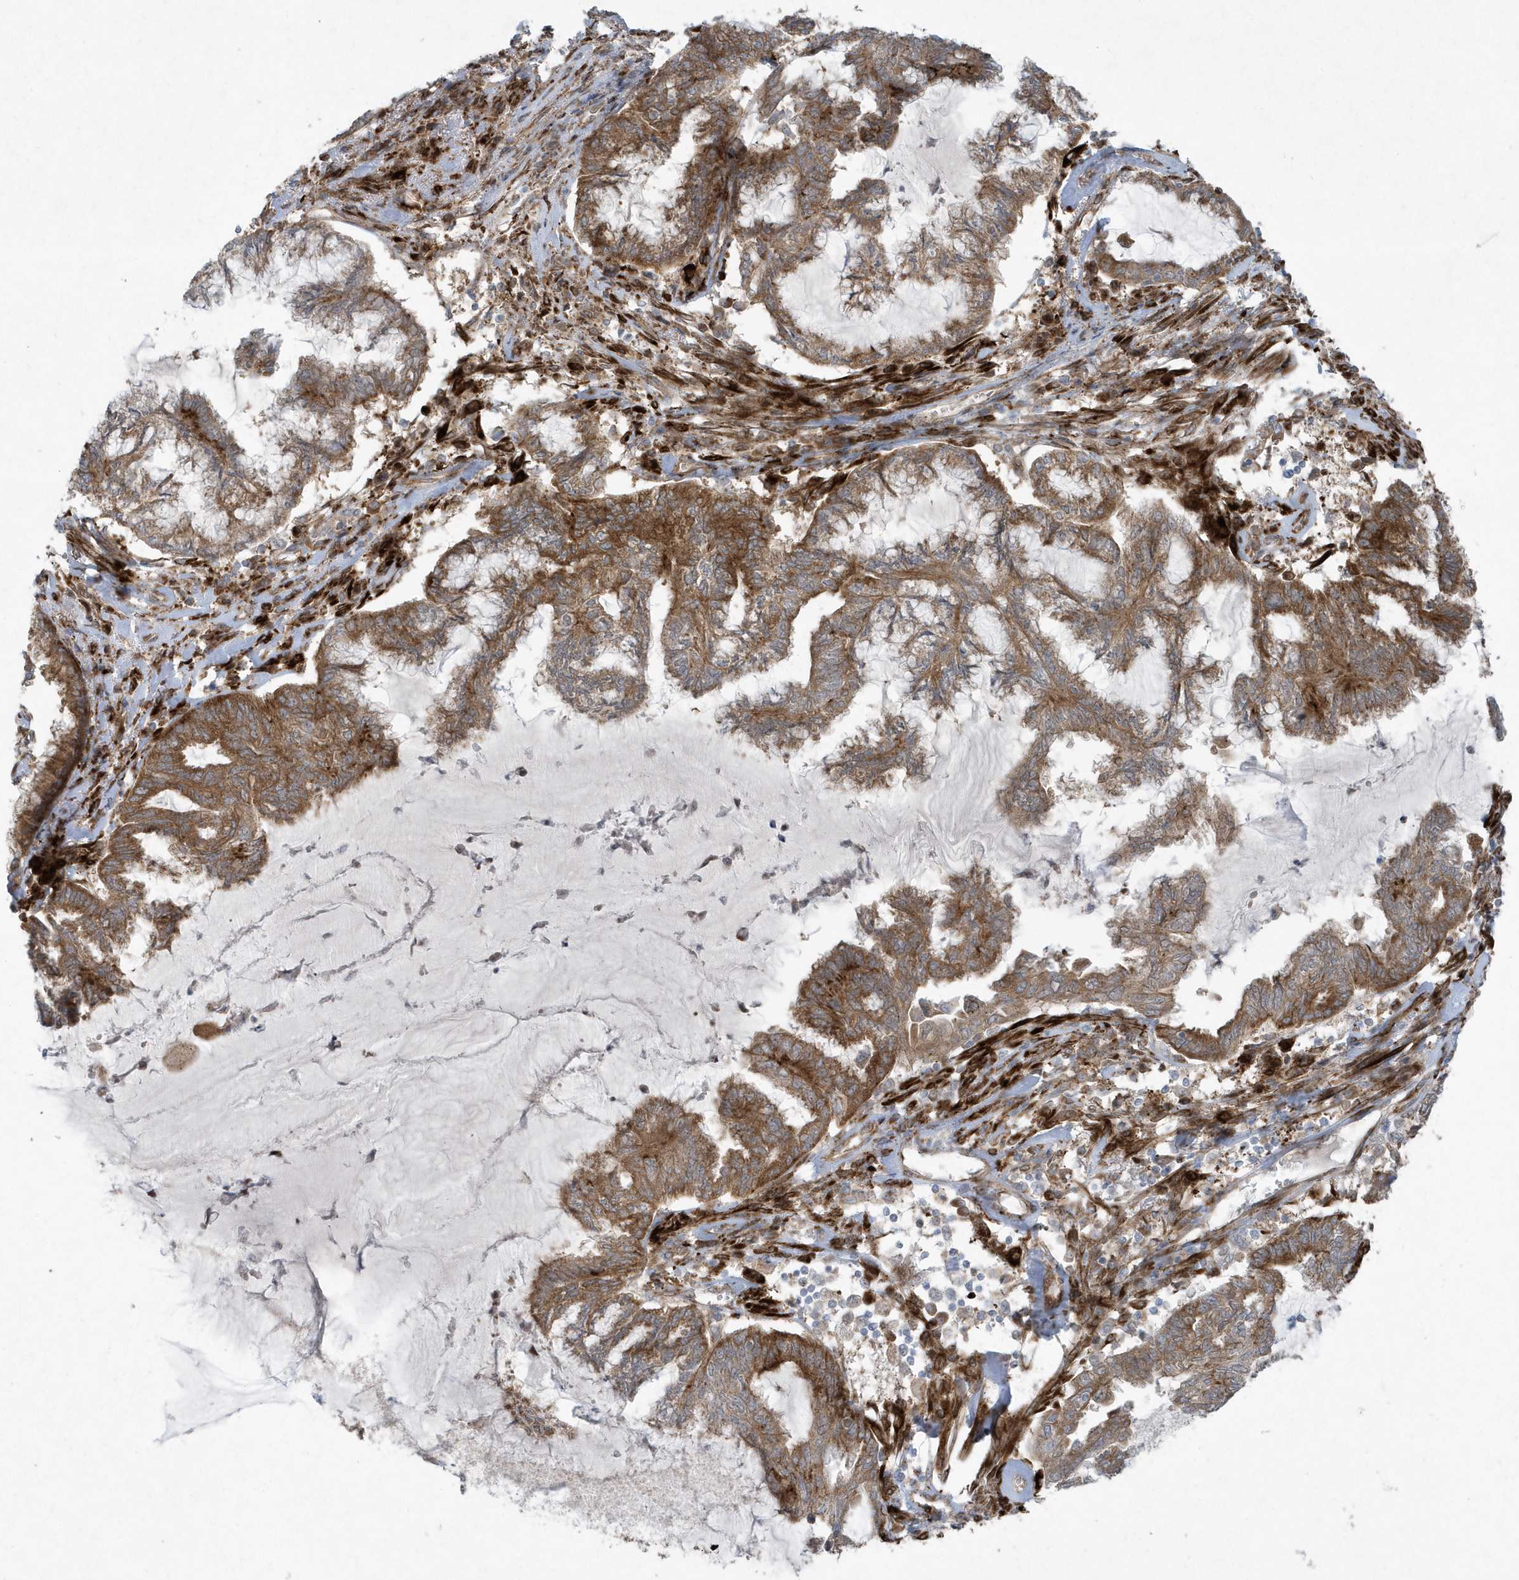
{"staining": {"intensity": "moderate", "quantity": ">75%", "location": "cytoplasmic/membranous"}, "tissue": "endometrial cancer", "cell_type": "Tumor cells", "image_type": "cancer", "snomed": [{"axis": "morphology", "description": "Adenocarcinoma, NOS"}, {"axis": "topography", "description": "Endometrium"}], "caption": "A high-resolution micrograph shows immunohistochemistry (IHC) staining of adenocarcinoma (endometrial), which reveals moderate cytoplasmic/membranous expression in about >75% of tumor cells.", "gene": "FAM98A", "patient": {"sex": "female", "age": 86}}